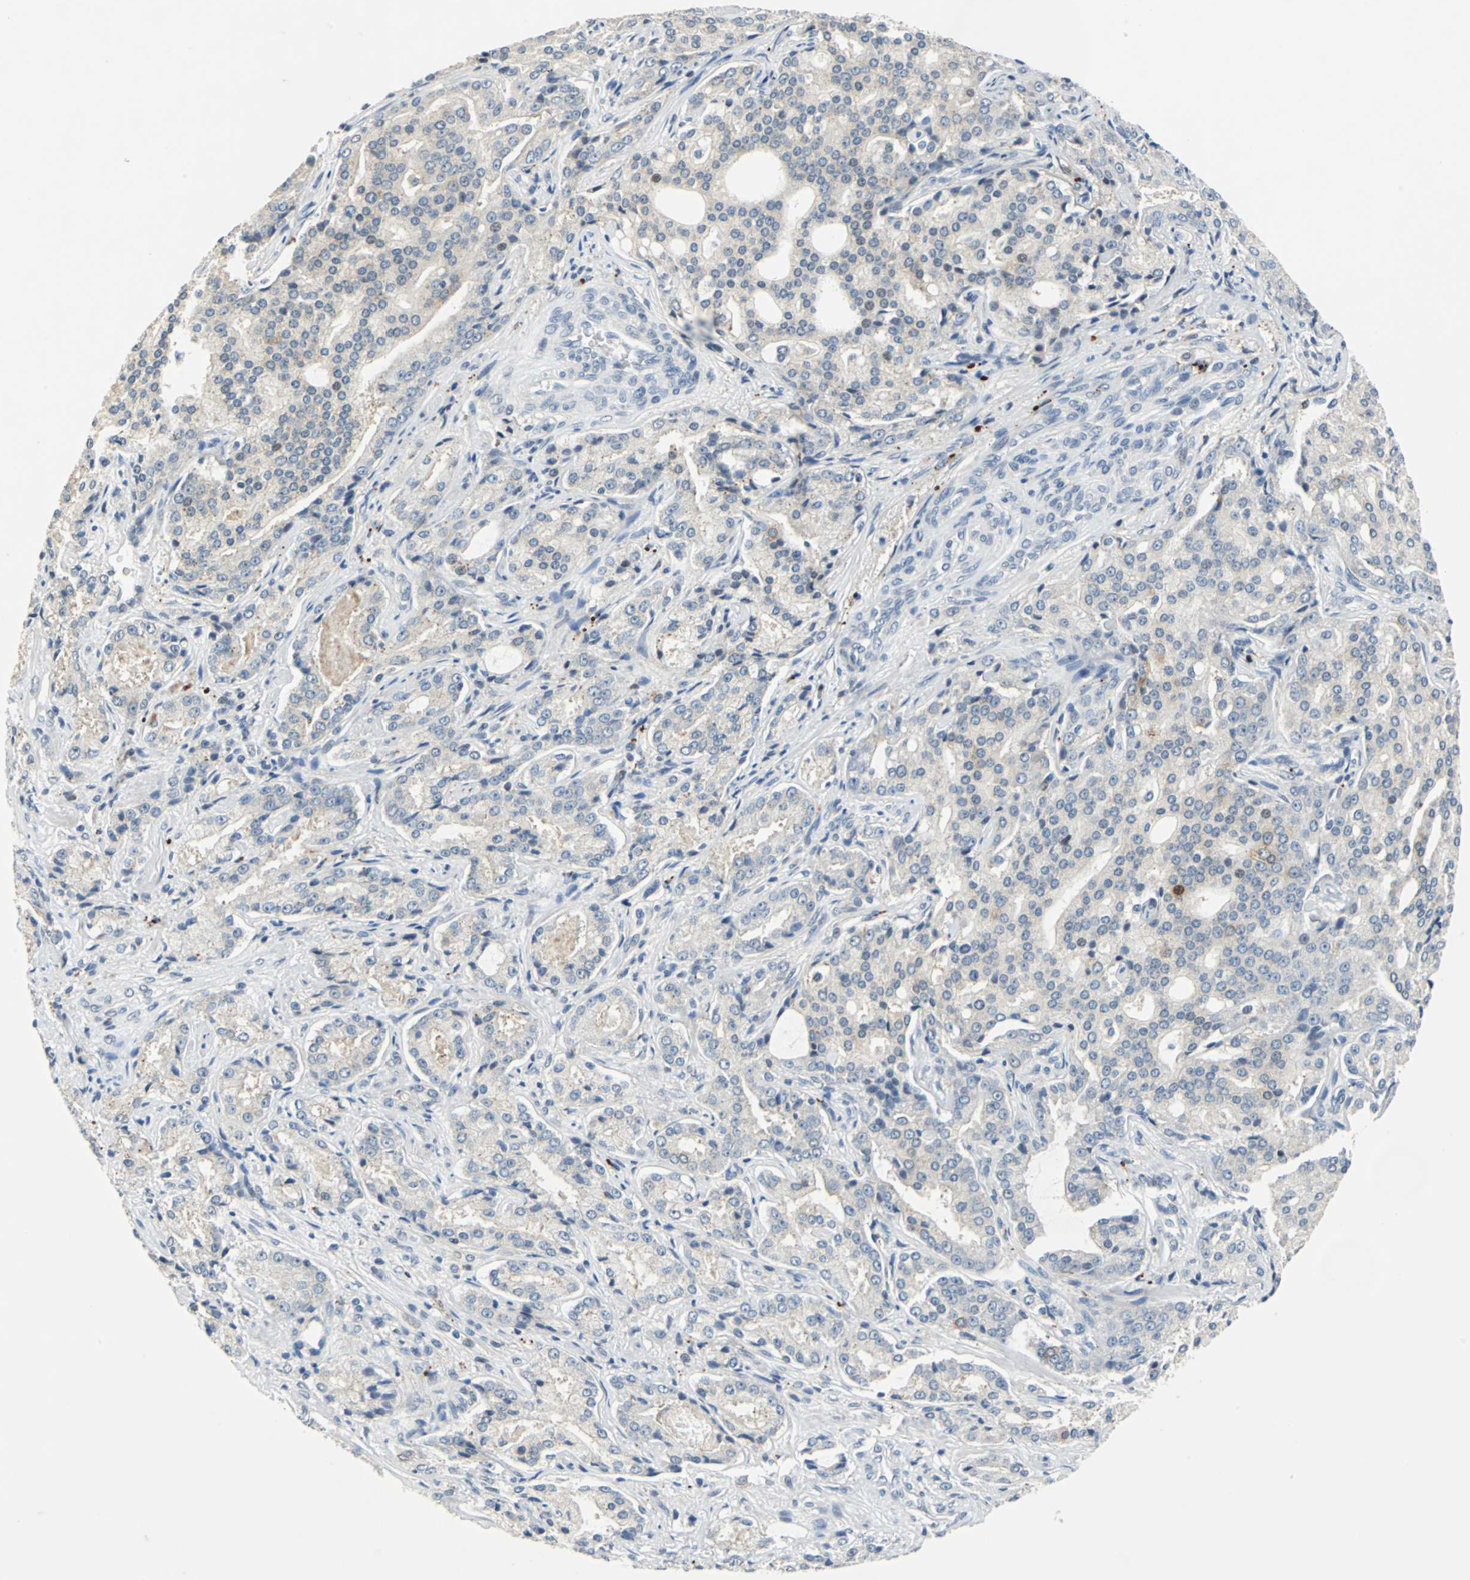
{"staining": {"intensity": "weak", "quantity": "<25%", "location": "cytoplasmic/membranous"}, "tissue": "prostate cancer", "cell_type": "Tumor cells", "image_type": "cancer", "snomed": [{"axis": "morphology", "description": "Adenocarcinoma, High grade"}, {"axis": "topography", "description": "Prostate"}], "caption": "The histopathology image demonstrates no staining of tumor cells in prostate cancer. (IHC, brightfield microscopy, high magnification).", "gene": "HCFC2", "patient": {"sex": "male", "age": 72}}